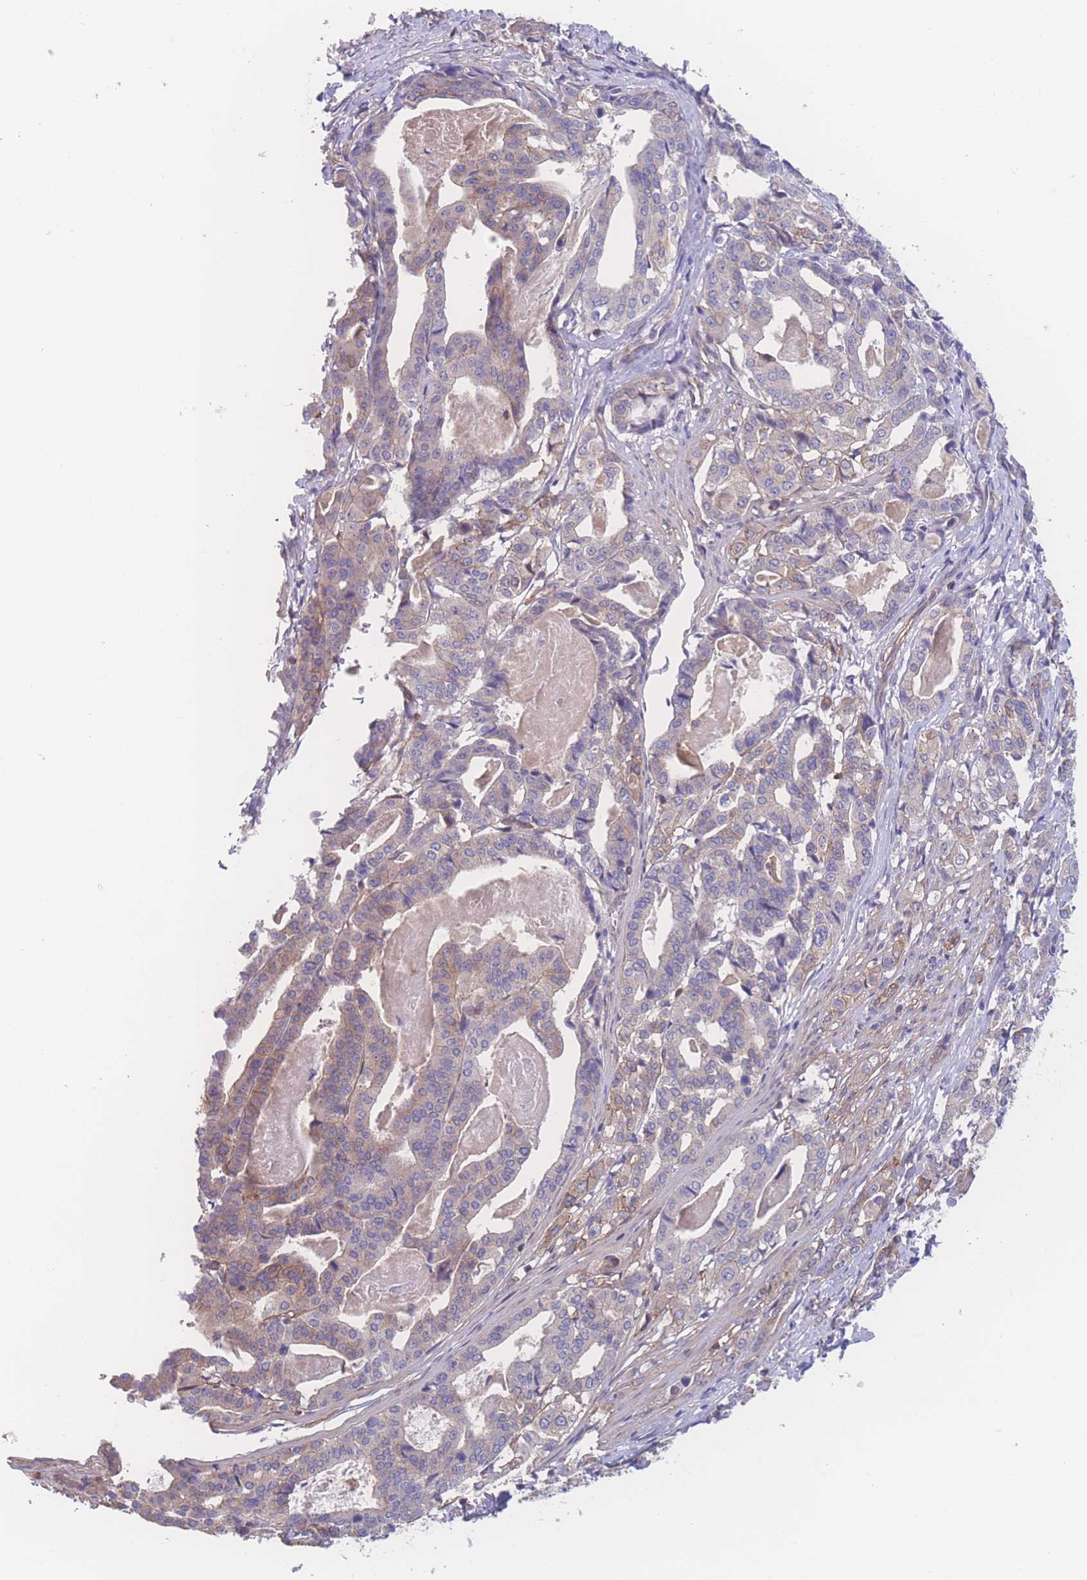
{"staining": {"intensity": "weak", "quantity": "25%-75%", "location": "cytoplasmic/membranous"}, "tissue": "stomach cancer", "cell_type": "Tumor cells", "image_type": "cancer", "snomed": [{"axis": "morphology", "description": "Adenocarcinoma, NOS"}, {"axis": "topography", "description": "Stomach"}], "caption": "Protein staining of stomach cancer (adenocarcinoma) tissue displays weak cytoplasmic/membranous positivity in approximately 25%-75% of tumor cells.", "gene": "CFAP97", "patient": {"sex": "male", "age": 48}}